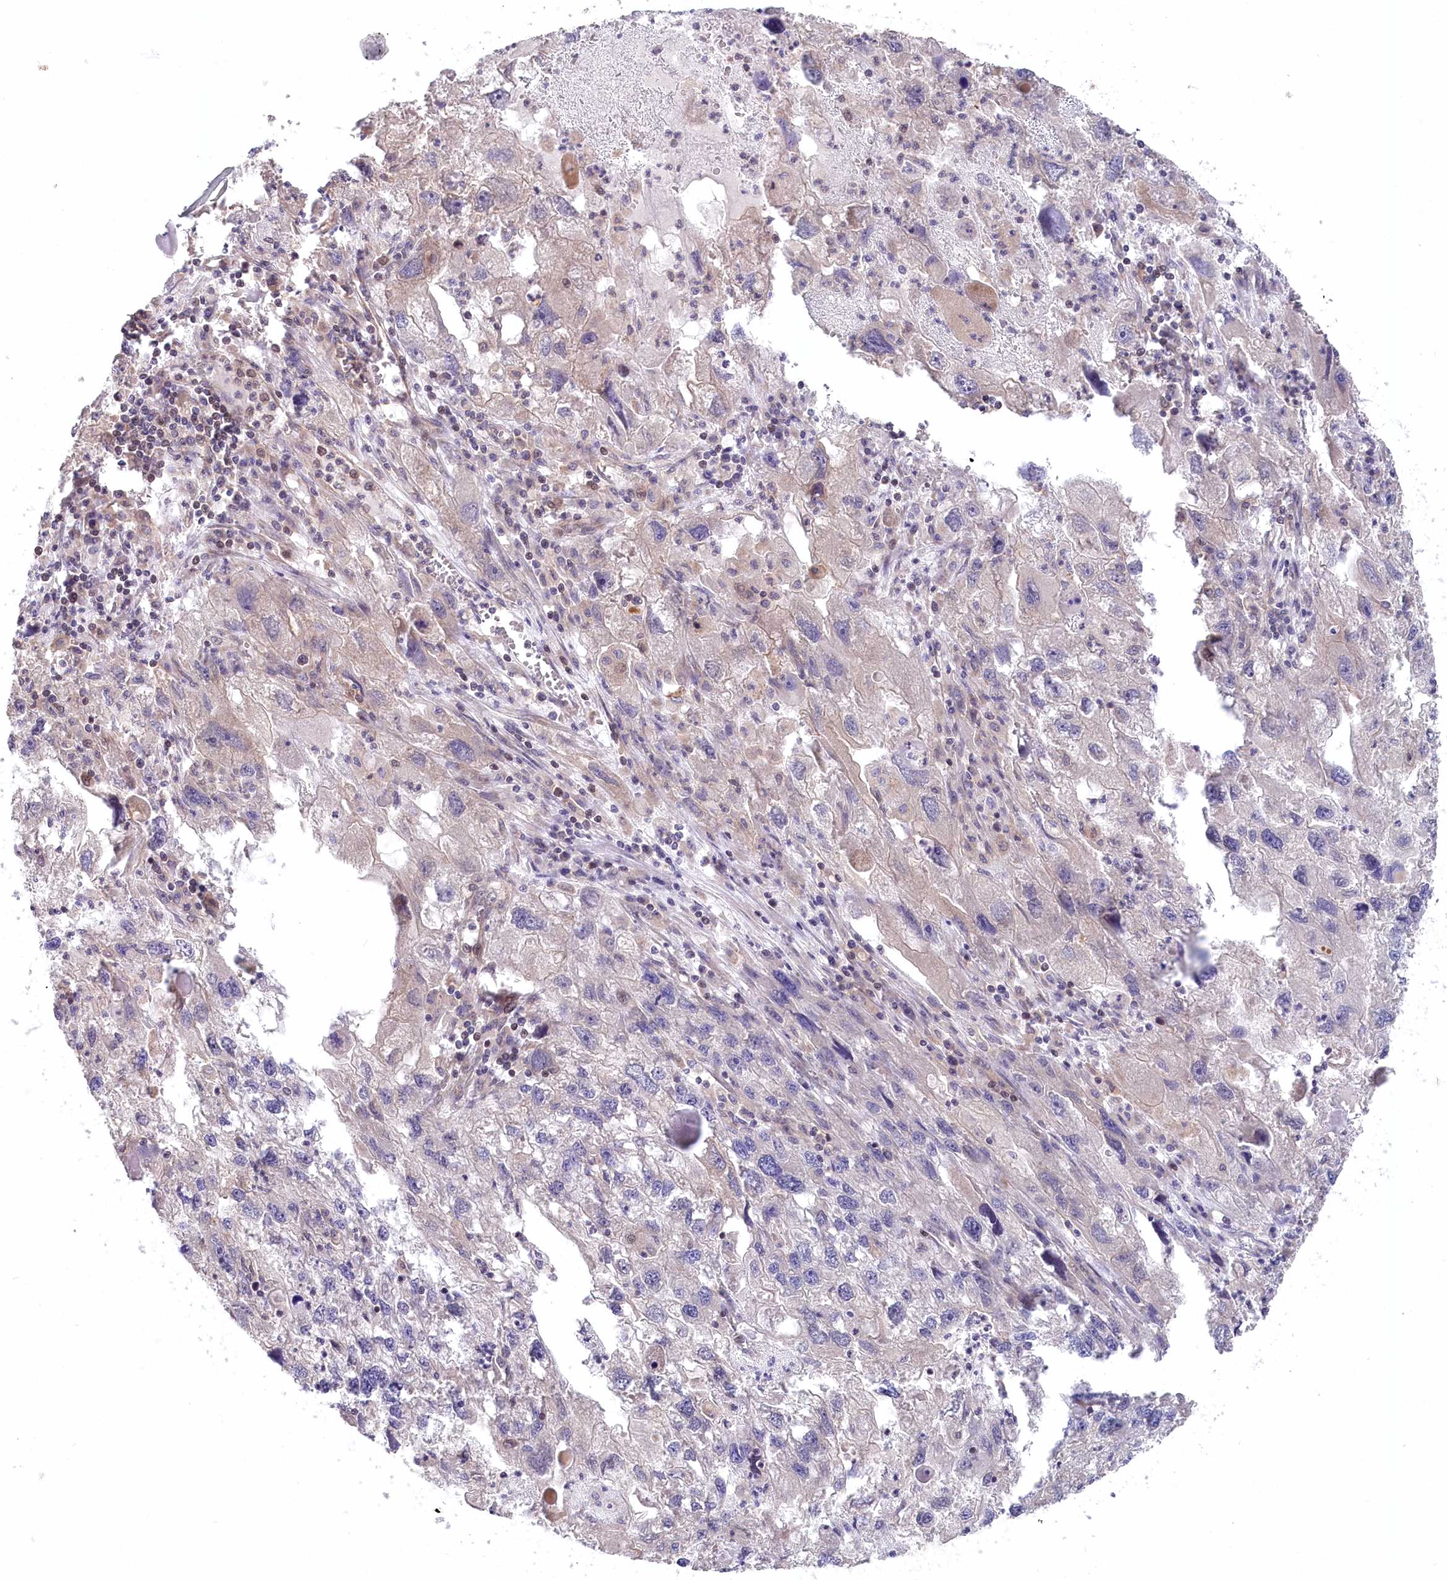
{"staining": {"intensity": "negative", "quantity": "none", "location": "none"}, "tissue": "endometrial cancer", "cell_type": "Tumor cells", "image_type": "cancer", "snomed": [{"axis": "morphology", "description": "Adenocarcinoma, NOS"}, {"axis": "topography", "description": "Endometrium"}], "caption": "Tumor cells show no significant positivity in adenocarcinoma (endometrial).", "gene": "PPP1R21", "patient": {"sex": "female", "age": 49}}